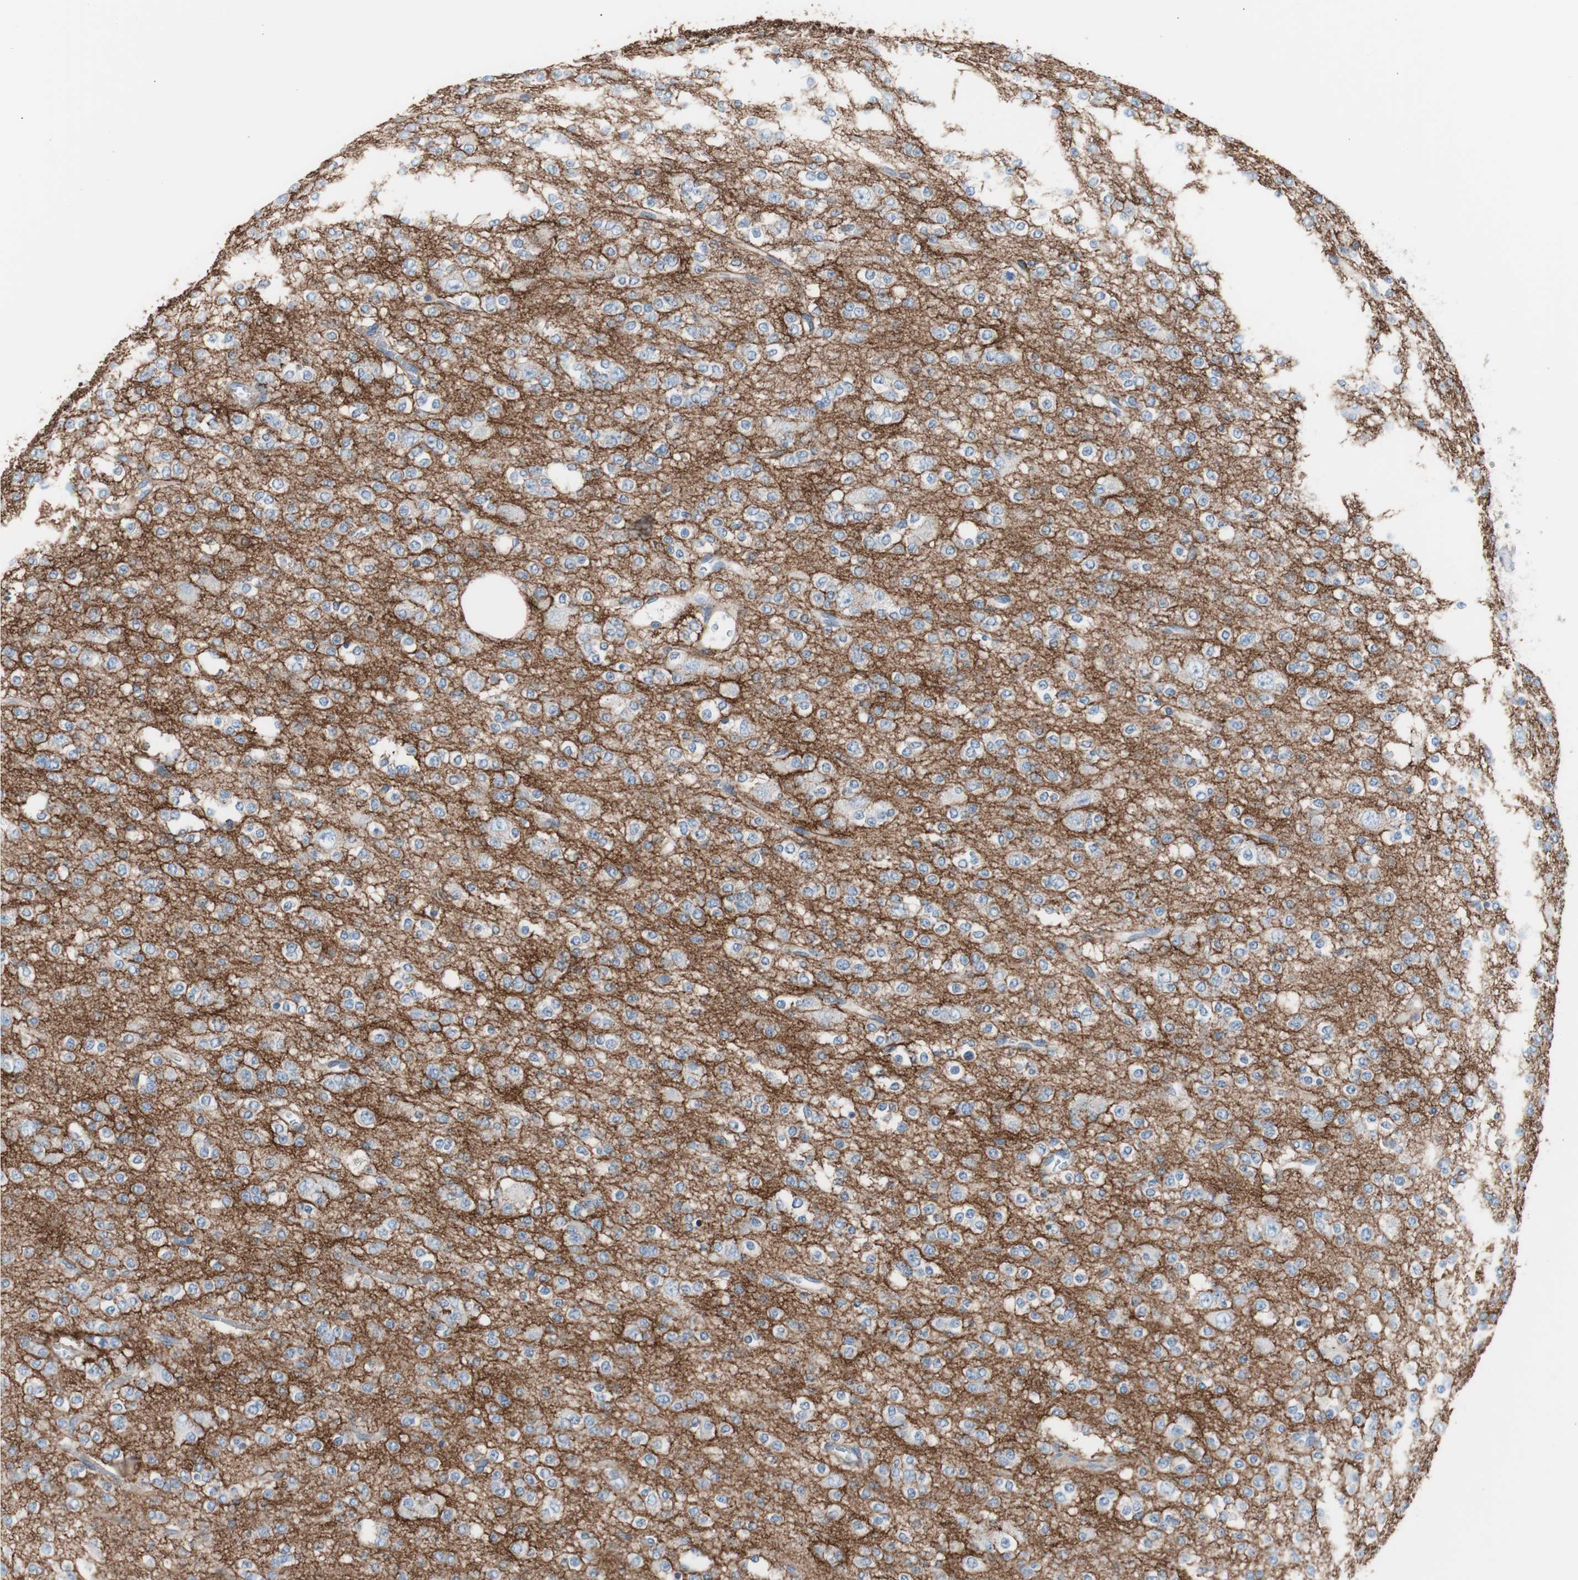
{"staining": {"intensity": "negative", "quantity": "none", "location": "none"}, "tissue": "glioma", "cell_type": "Tumor cells", "image_type": "cancer", "snomed": [{"axis": "morphology", "description": "Glioma, malignant, Low grade"}, {"axis": "topography", "description": "Brain"}], "caption": "This photomicrograph is of glioma stained with immunohistochemistry to label a protein in brown with the nuclei are counter-stained blue. There is no expression in tumor cells.", "gene": "CD81", "patient": {"sex": "male", "age": 38}}